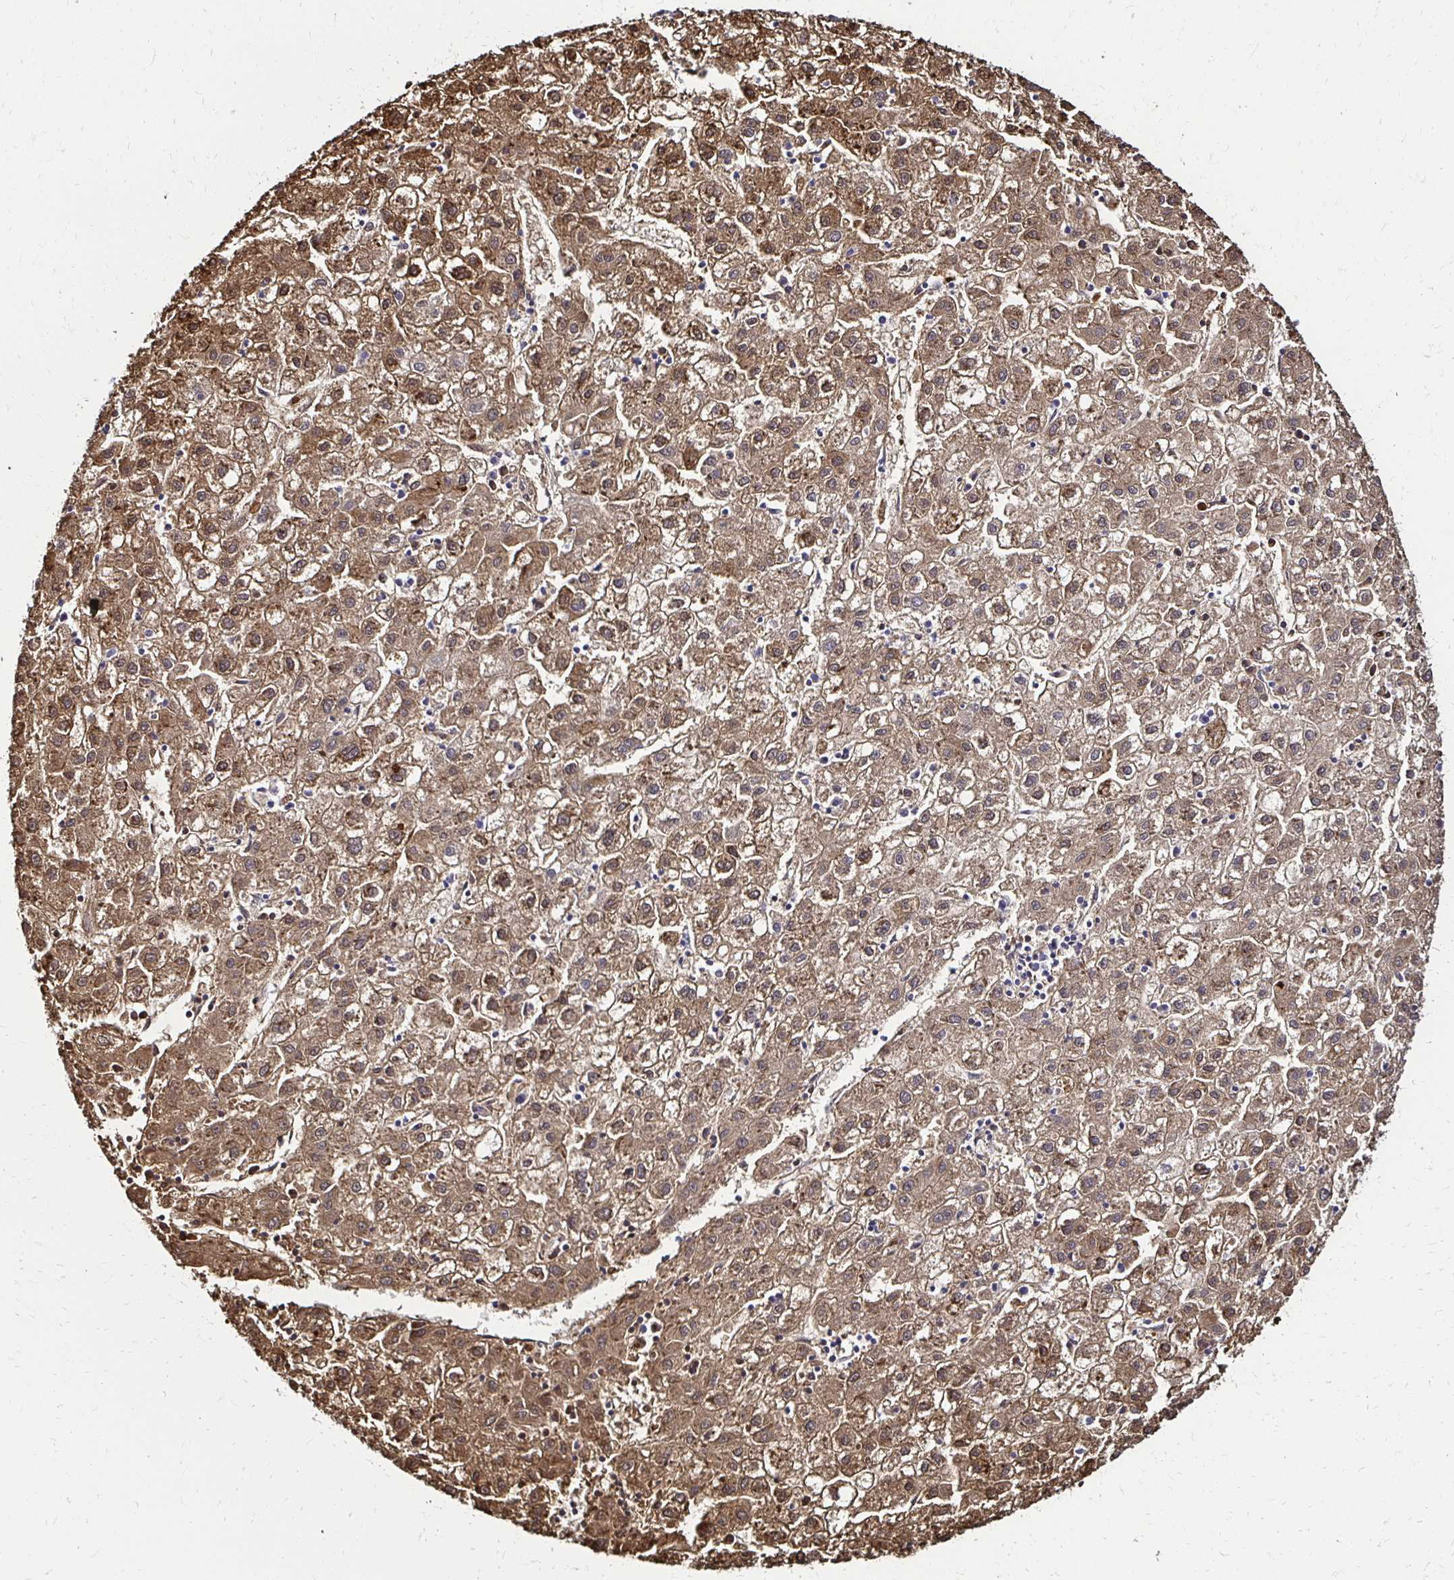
{"staining": {"intensity": "moderate", "quantity": ">75%", "location": "cytoplasmic/membranous,nuclear"}, "tissue": "liver cancer", "cell_type": "Tumor cells", "image_type": "cancer", "snomed": [{"axis": "morphology", "description": "Carcinoma, Hepatocellular, NOS"}, {"axis": "topography", "description": "Liver"}], "caption": "Approximately >75% of tumor cells in human liver cancer demonstrate moderate cytoplasmic/membranous and nuclear protein expression as visualized by brown immunohistochemical staining.", "gene": "TXN", "patient": {"sex": "male", "age": 72}}